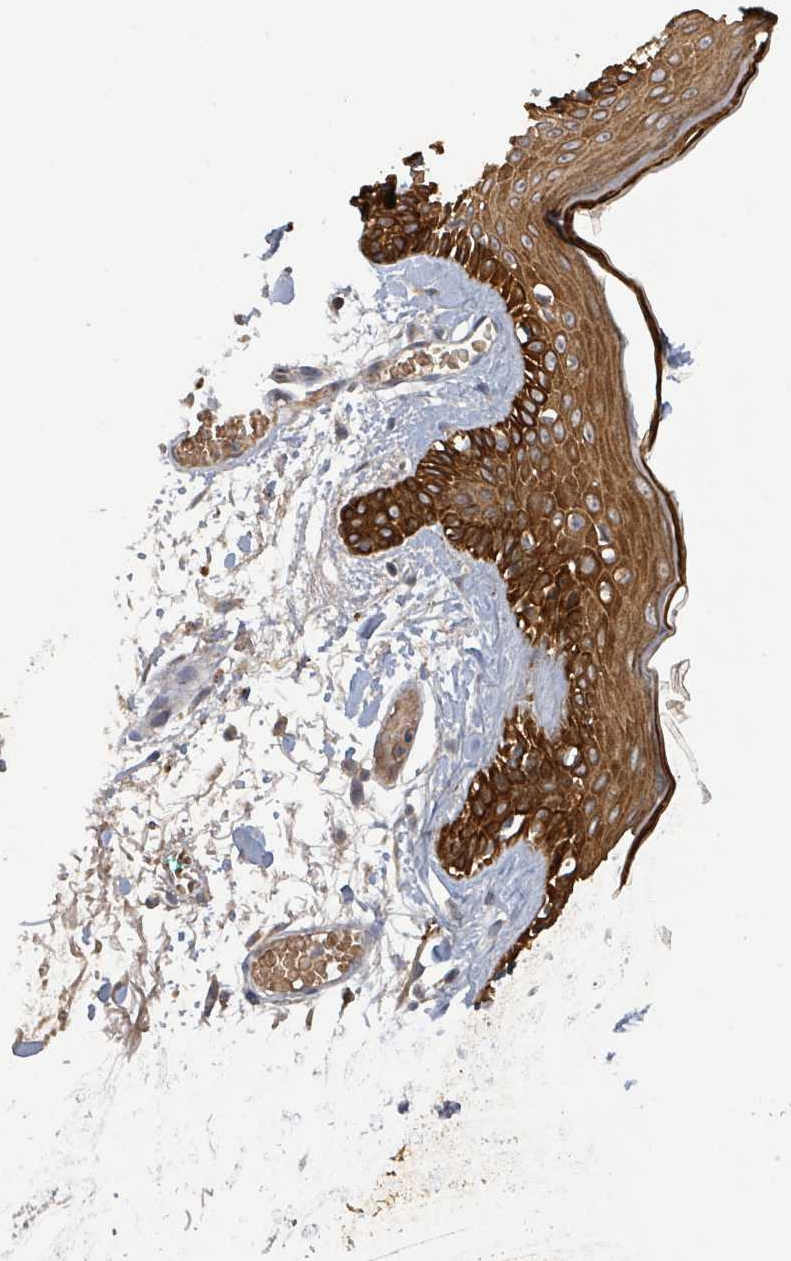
{"staining": {"intensity": "negative", "quantity": "none", "location": "none"}, "tissue": "skin", "cell_type": "Fibroblasts", "image_type": "normal", "snomed": [{"axis": "morphology", "description": "Normal tissue, NOS"}, {"axis": "topography", "description": "Skin"}], "caption": "Immunohistochemistry (IHC) histopathology image of normal skin: human skin stained with DAB (3,3'-diaminobenzidine) reveals no significant protein staining in fibroblasts. (Stains: DAB immunohistochemistry with hematoxylin counter stain, Microscopy: brightfield microscopy at high magnification).", "gene": "ITGA11", "patient": {"sex": "male", "age": 79}}